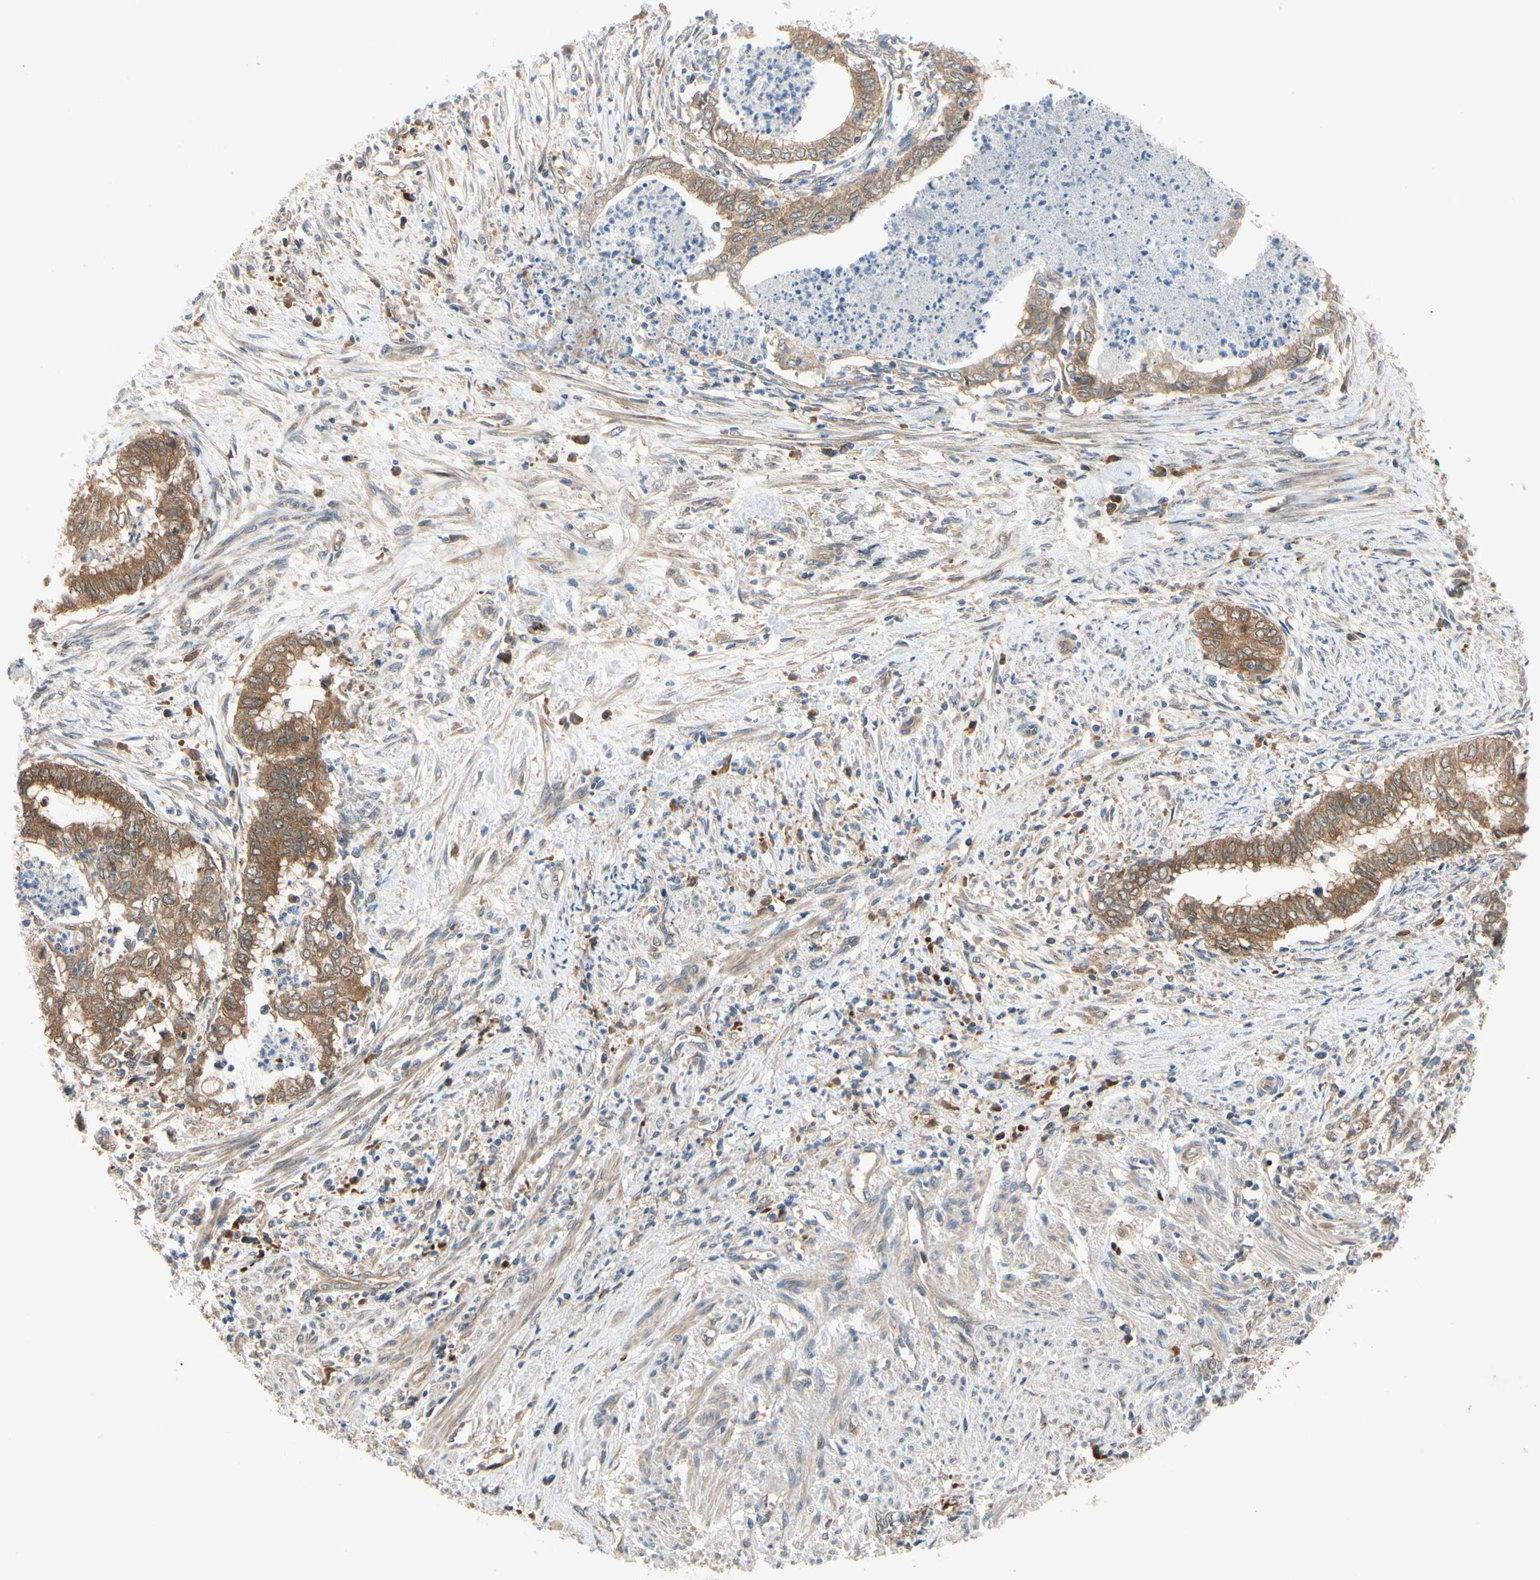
{"staining": {"intensity": "moderate", "quantity": ">75%", "location": "cytoplasmic/membranous"}, "tissue": "endometrial cancer", "cell_type": "Tumor cells", "image_type": "cancer", "snomed": [{"axis": "morphology", "description": "Necrosis, NOS"}, {"axis": "morphology", "description": "Adenocarcinoma, NOS"}, {"axis": "topography", "description": "Endometrium"}], "caption": "High-power microscopy captured an immunohistochemistry (IHC) histopathology image of endometrial cancer, revealing moderate cytoplasmic/membranous staining in about >75% of tumor cells.", "gene": "TDRP", "patient": {"sex": "female", "age": 79}}